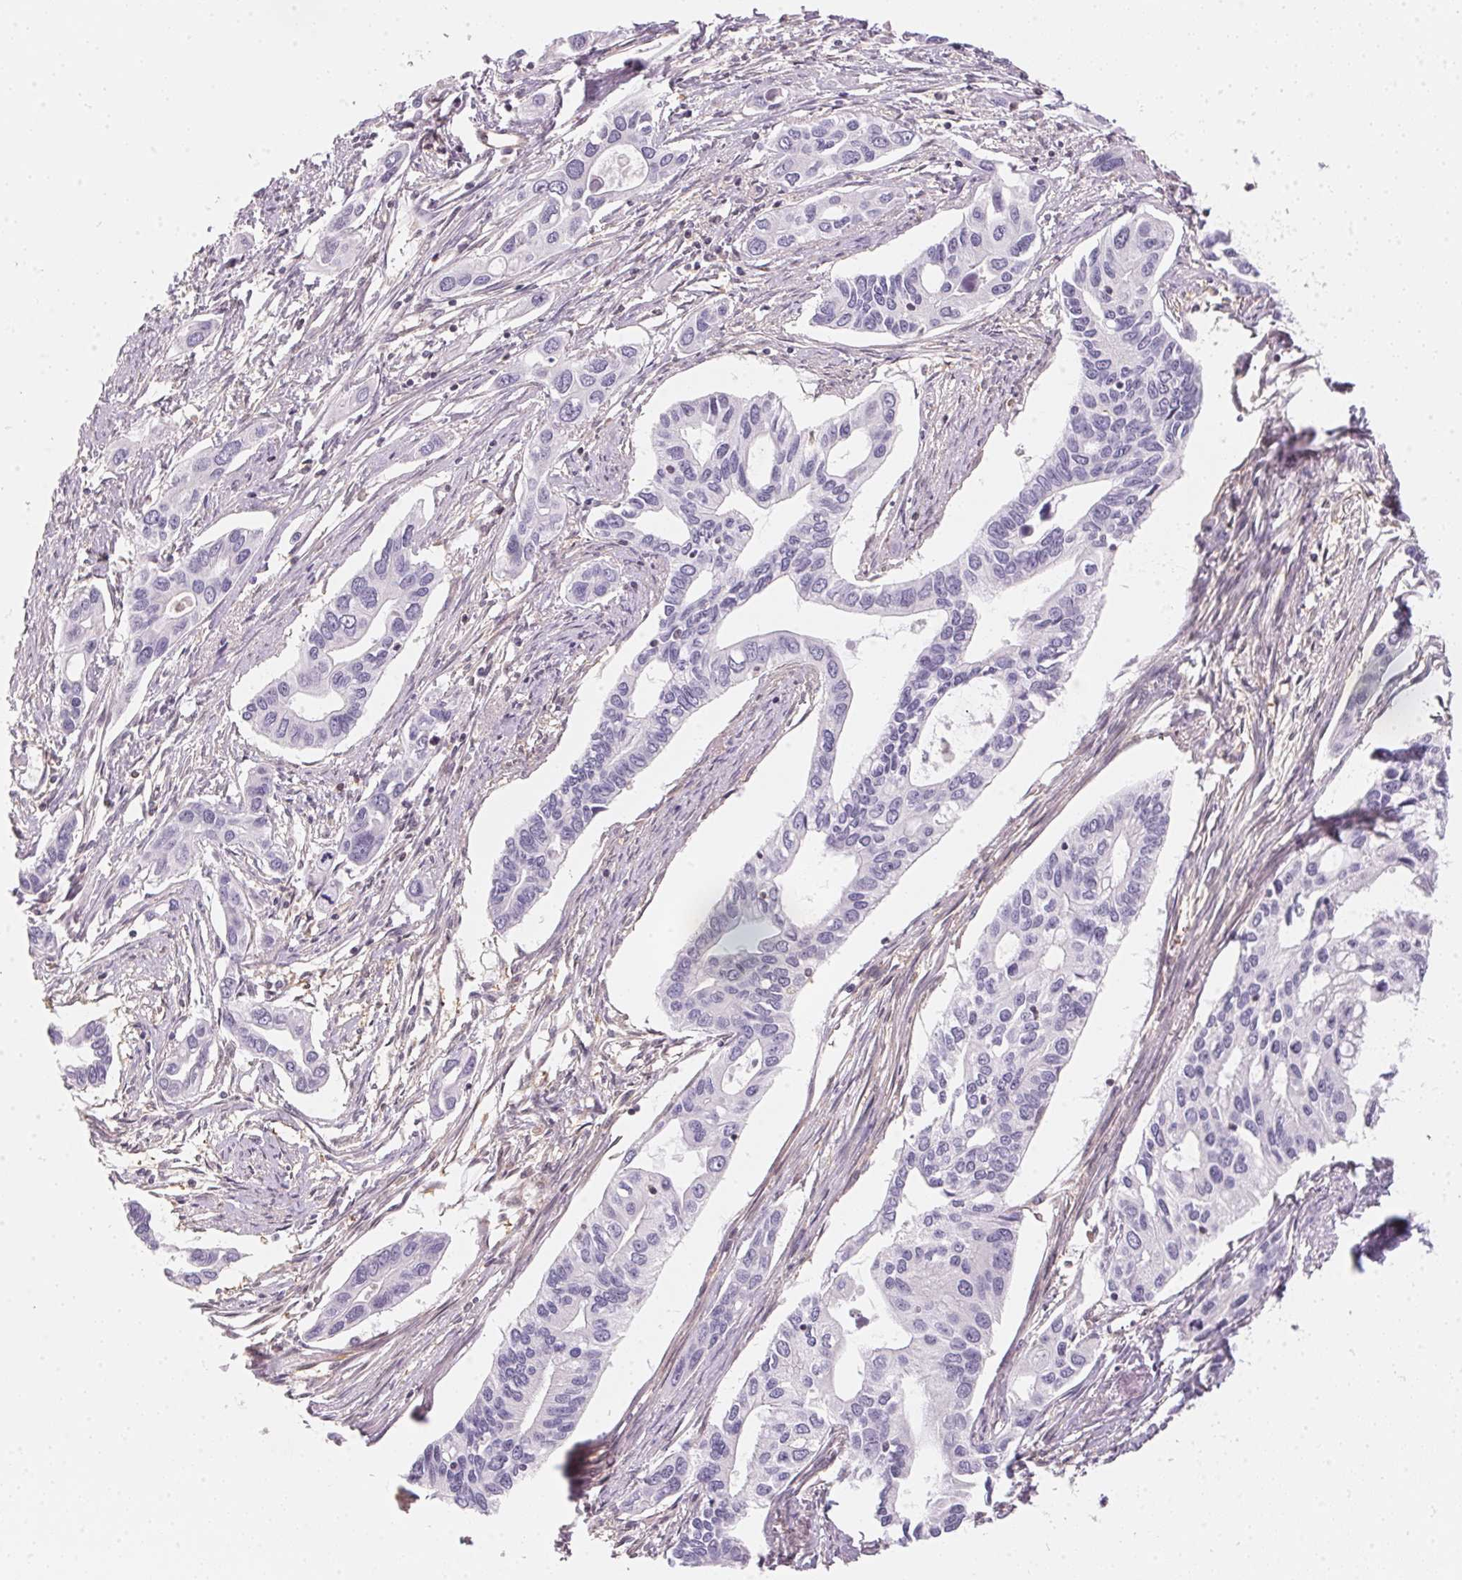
{"staining": {"intensity": "negative", "quantity": "none", "location": "none"}, "tissue": "pancreatic cancer", "cell_type": "Tumor cells", "image_type": "cancer", "snomed": [{"axis": "morphology", "description": "Adenocarcinoma, NOS"}, {"axis": "topography", "description": "Pancreas"}], "caption": "Immunohistochemistry (IHC) micrograph of adenocarcinoma (pancreatic) stained for a protein (brown), which reveals no expression in tumor cells. The staining is performed using DAB brown chromogen with nuclei counter-stained in using hematoxylin.", "gene": "BLMH", "patient": {"sex": "male", "age": 60}}